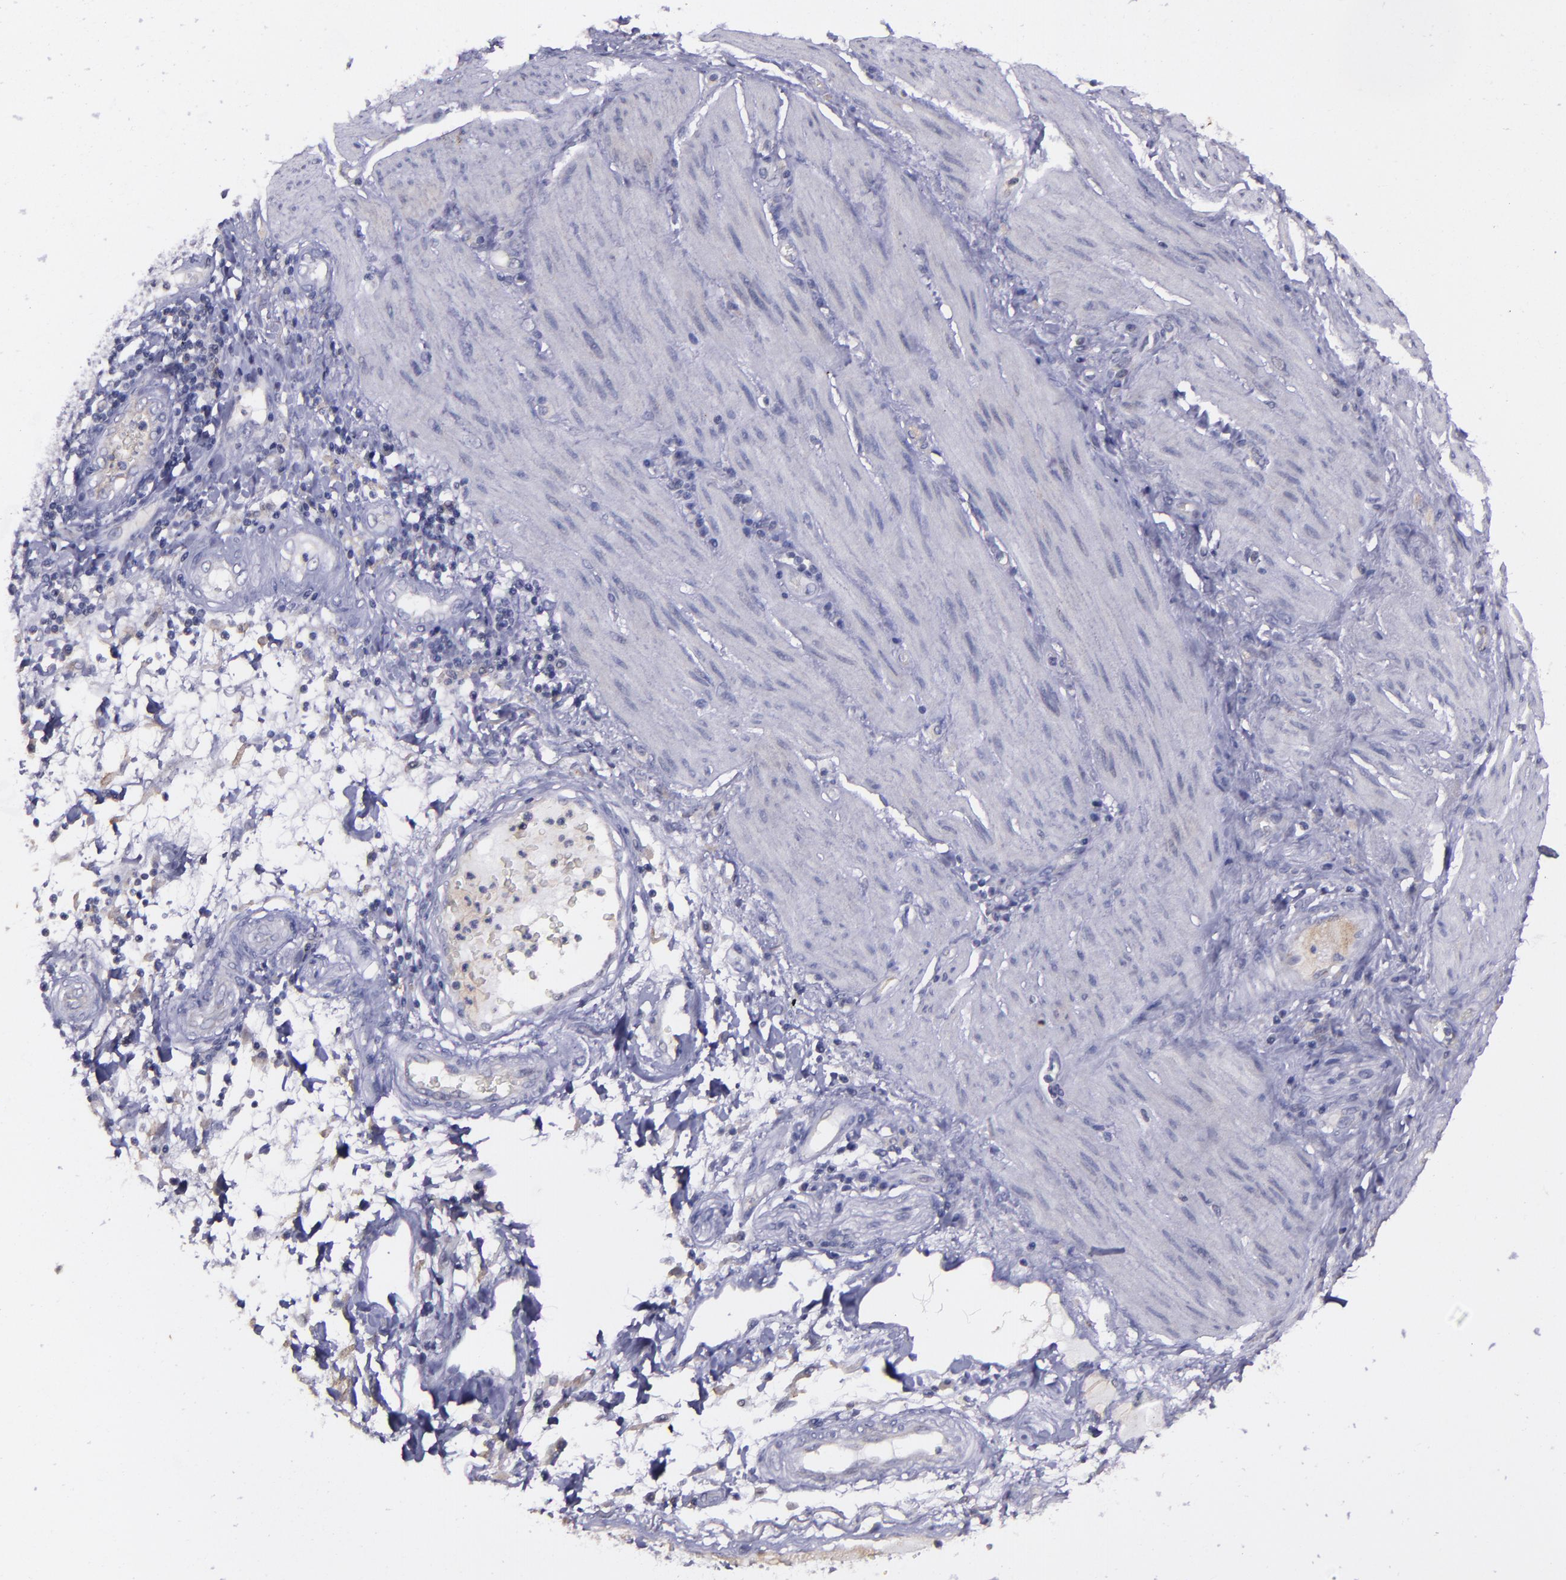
{"staining": {"intensity": "negative", "quantity": "none", "location": "none"}, "tissue": "stomach cancer", "cell_type": "Tumor cells", "image_type": "cancer", "snomed": [{"axis": "morphology", "description": "Adenocarcinoma, NOS"}, {"axis": "topography", "description": "Pancreas"}, {"axis": "topography", "description": "Stomach, upper"}], "caption": "DAB (3,3'-diaminobenzidine) immunohistochemical staining of human stomach cancer (adenocarcinoma) demonstrates no significant staining in tumor cells.", "gene": "MASP1", "patient": {"sex": "male", "age": 77}}